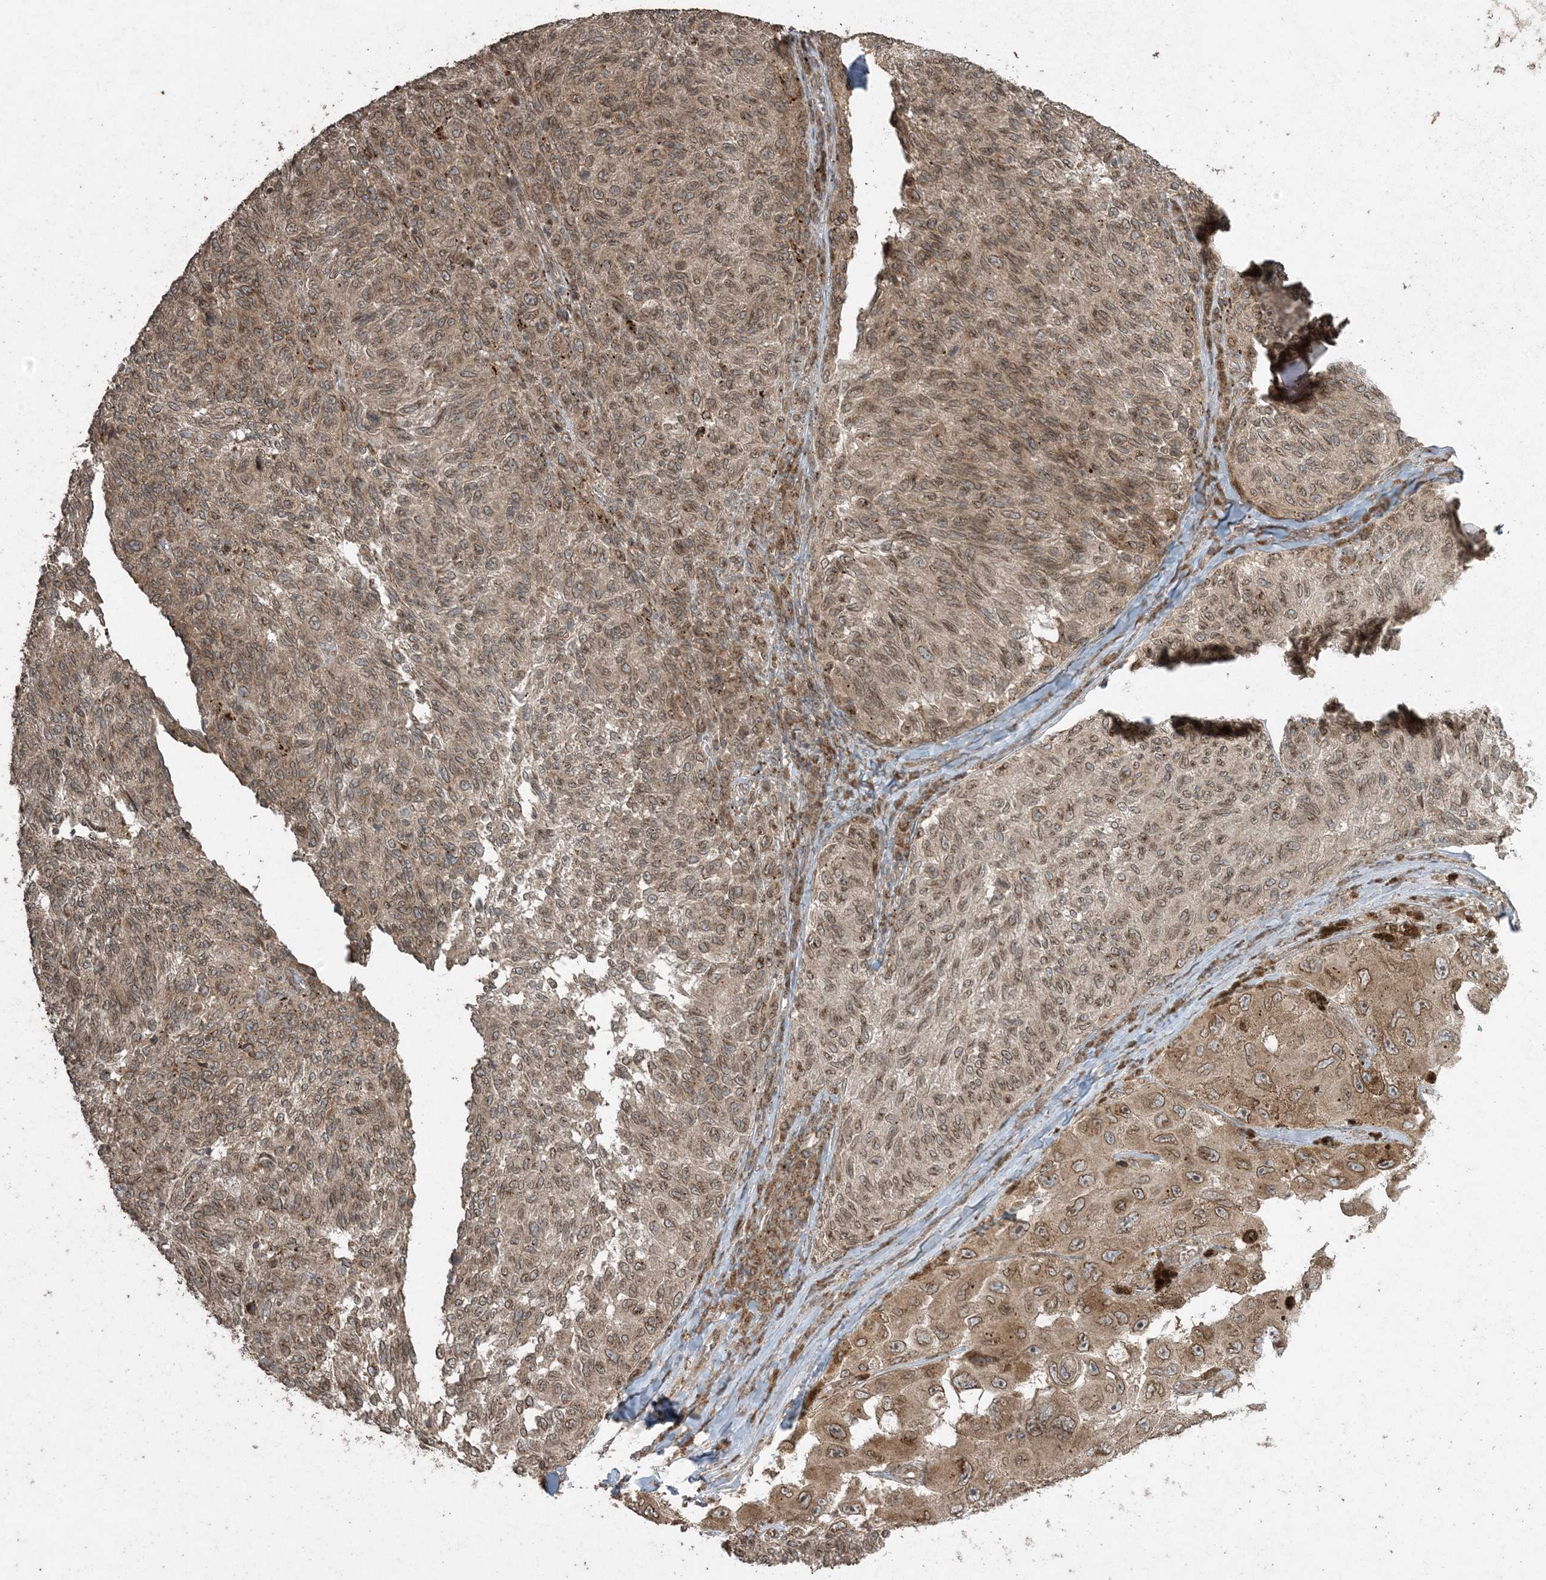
{"staining": {"intensity": "moderate", "quantity": ">75%", "location": "cytoplasmic/membranous,nuclear"}, "tissue": "melanoma", "cell_type": "Tumor cells", "image_type": "cancer", "snomed": [{"axis": "morphology", "description": "Malignant melanoma, NOS"}, {"axis": "topography", "description": "Skin"}], "caption": "Malignant melanoma tissue demonstrates moderate cytoplasmic/membranous and nuclear positivity in approximately >75% of tumor cells, visualized by immunohistochemistry. Immunohistochemistry stains the protein in brown and the nuclei are stained blue.", "gene": "DDX19B", "patient": {"sex": "female", "age": 73}}